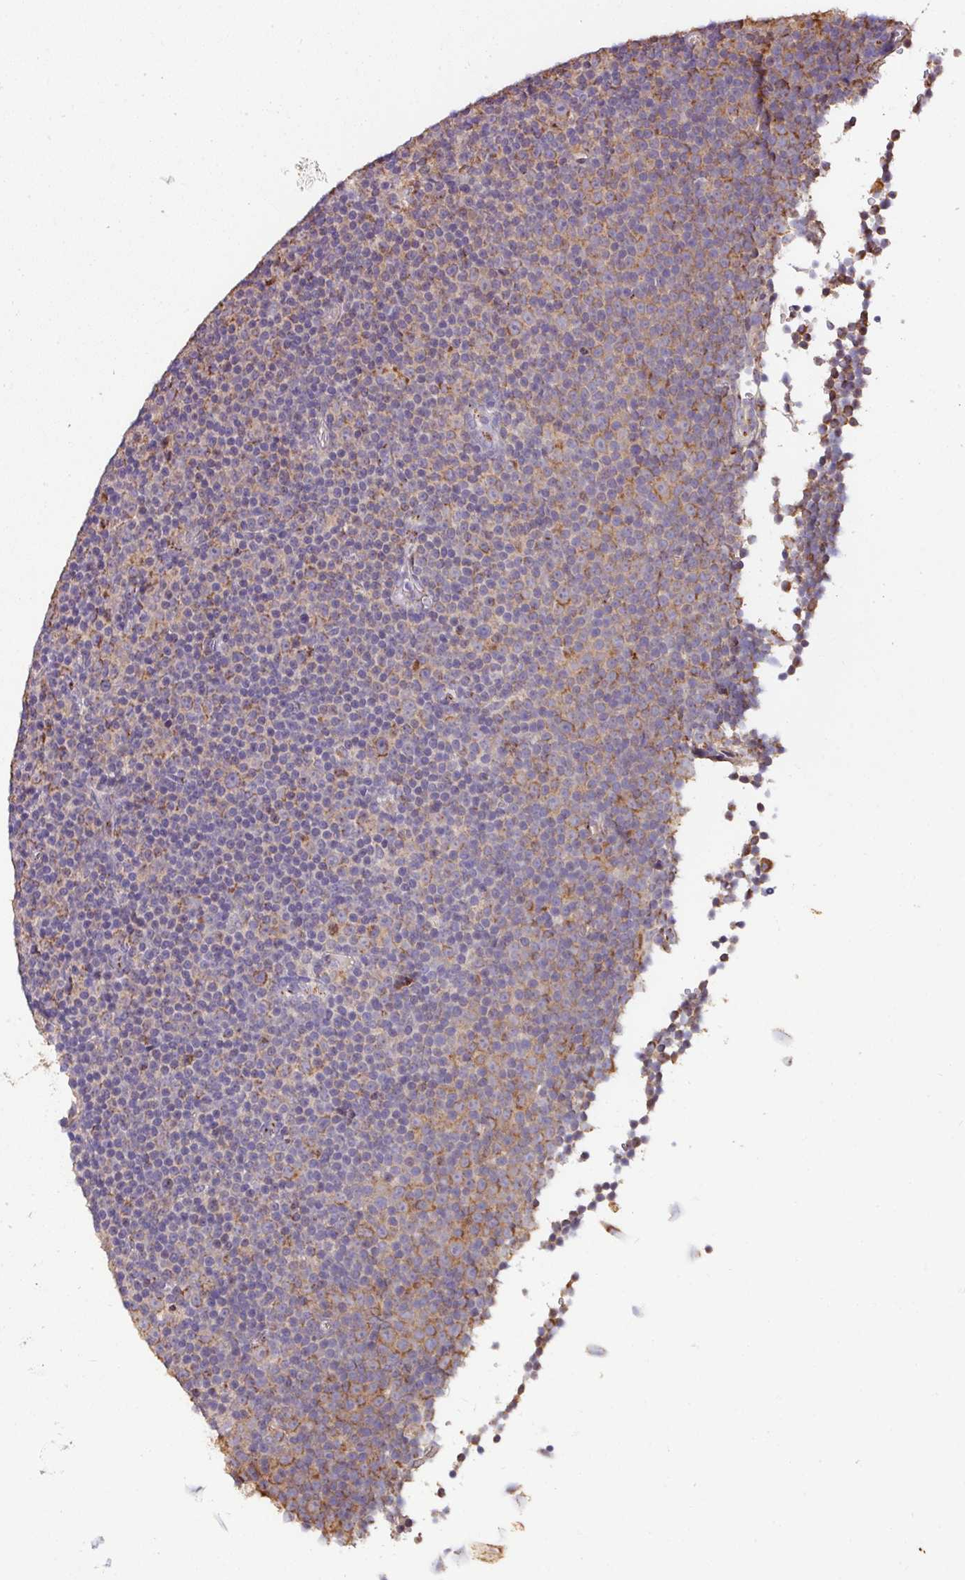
{"staining": {"intensity": "moderate", "quantity": "<25%", "location": "cytoplasmic/membranous"}, "tissue": "lymphoma", "cell_type": "Tumor cells", "image_type": "cancer", "snomed": [{"axis": "morphology", "description": "Malignant lymphoma, non-Hodgkin's type, Low grade"}, {"axis": "topography", "description": "Lymph node"}], "caption": "Brown immunohistochemical staining in lymphoma displays moderate cytoplasmic/membranous positivity in approximately <25% of tumor cells.", "gene": "CPD", "patient": {"sex": "female", "age": 67}}